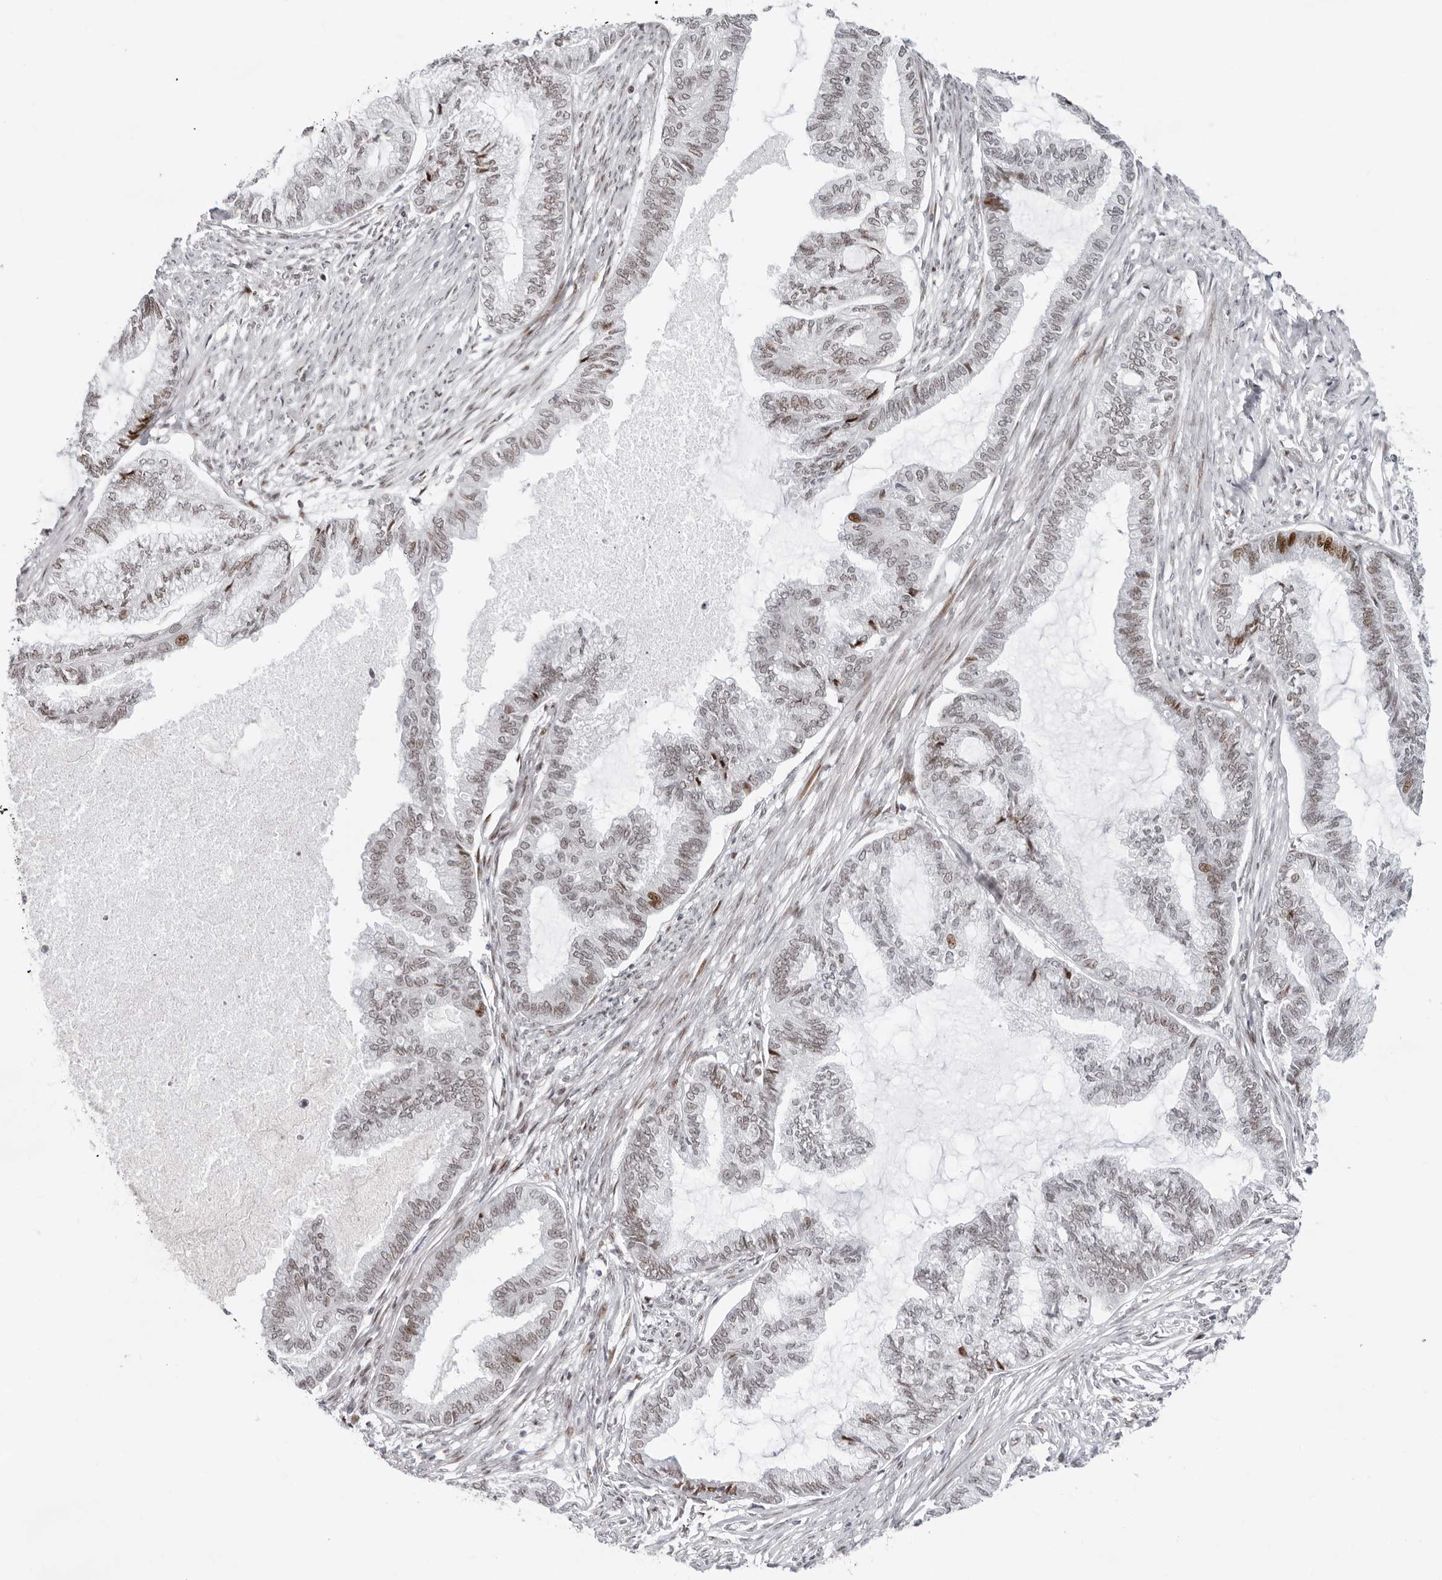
{"staining": {"intensity": "moderate", "quantity": "25%-75%", "location": "nuclear"}, "tissue": "endometrial cancer", "cell_type": "Tumor cells", "image_type": "cancer", "snomed": [{"axis": "morphology", "description": "Adenocarcinoma, NOS"}, {"axis": "topography", "description": "Endometrium"}], "caption": "Tumor cells display medium levels of moderate nuclear expression in about 25%-75% of cells in endometrial cancer (adenocarcinoma).", "gene": "NTPCR", "patient": {"sex": "female", "age": 86}}